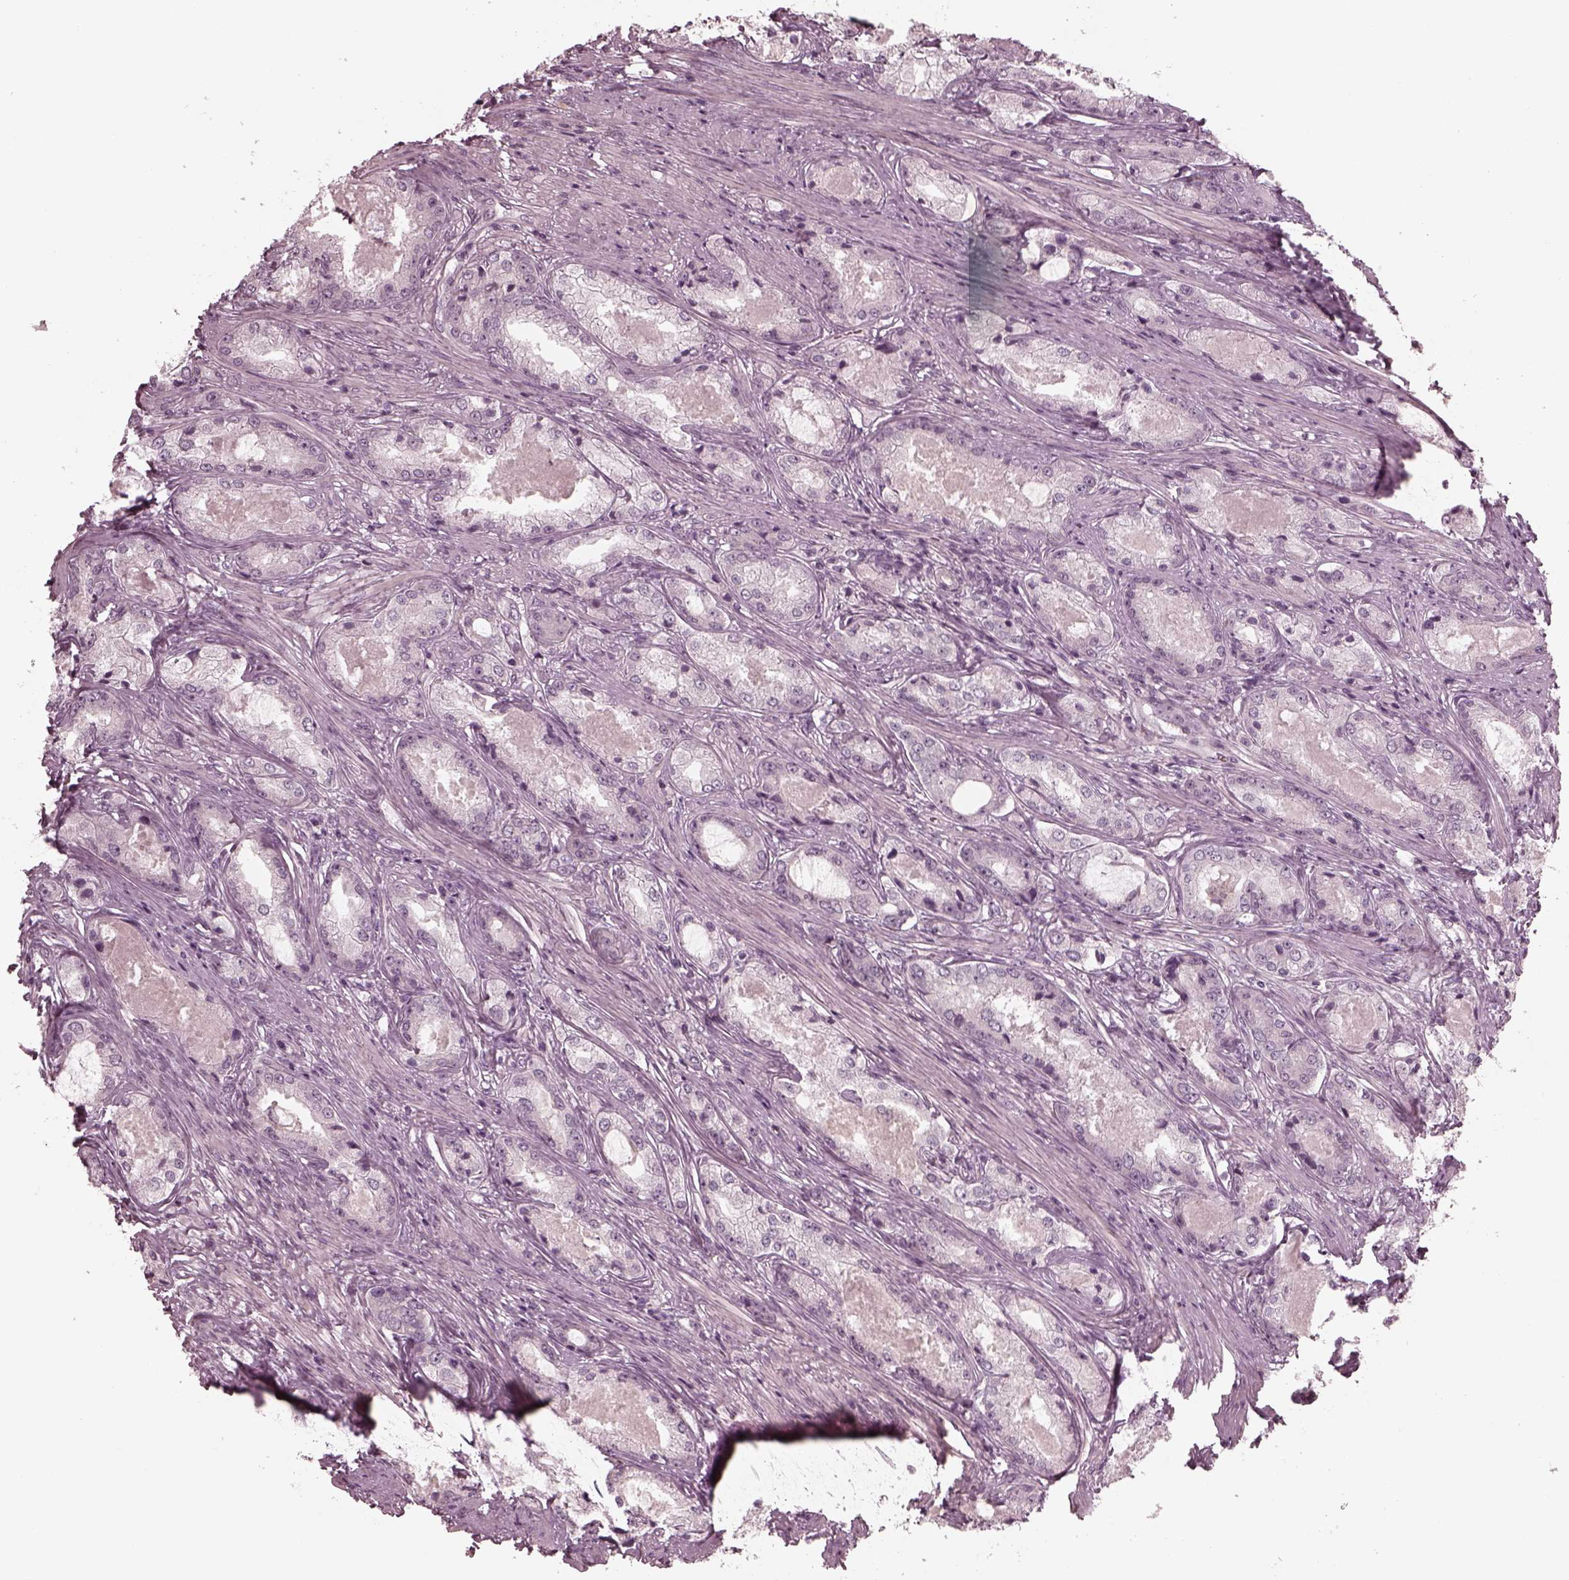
{"staining": {"intensity": "negative", "quantity": "none", "location": "none"}, "tissue": "prostate cancer", "cell_type": "Tumor cells", "image_type": "cancer", "snomed": [{"axis": "morphology", "description": "Adenocarcinoma, Low grade"}, {"axis": "topography", "description": "Prostate"}], "caption": "Tumor cells are negative for protein expression in human prostate cancer.", "gene": "CHIT1", "patient": {"sex": "male", "age": 68}}